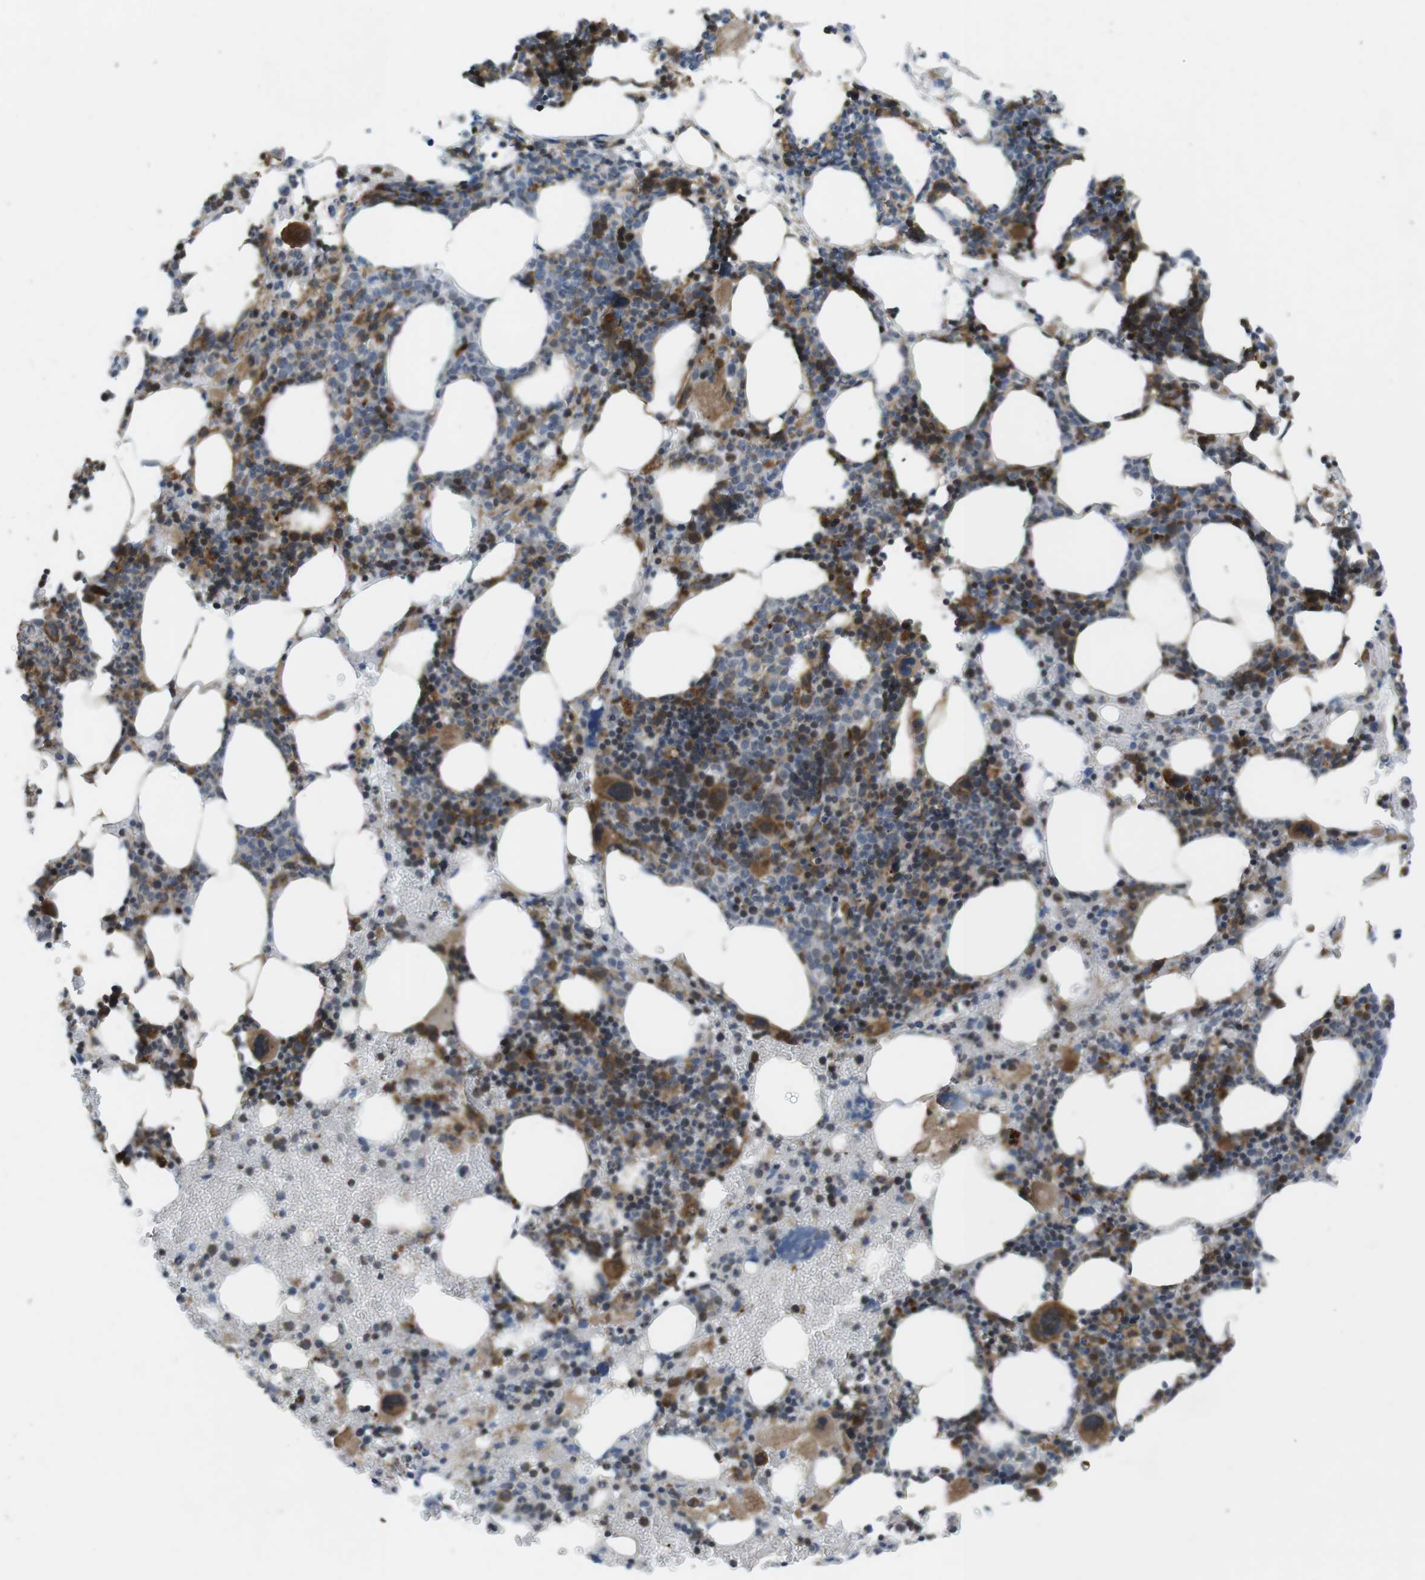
{"staining": {"intensity": "strong", "quantity": "25%-75%", "location": "cytoplasmic/membranous"}, "tissue": "bone marrow", "cell_type": "Hematopoietic cells", "image_type": "normal", "snomed": [{"axis": "morphology", "description": "Normal tissue, NOS"}, {"axis": "morphology", "description": "Inflammation, NOS"}, {"axis": "topography", "description": "Bone marrow"}], "caption": "Normal bone marrow reveals strong cytoplasmic/membranous expression in approximately 25%-75% of hematopoietic cells, visualized by immunohistochemistry. The staining was performed using DAB (3,3'-diaminobenzidine) to visualize the protein expression in brown, while the nuclei were stained in blue with hematoxylin (Magnification: 20x).", "gene": "KANK2", "patient": {"sex": "female", "age": 64}}